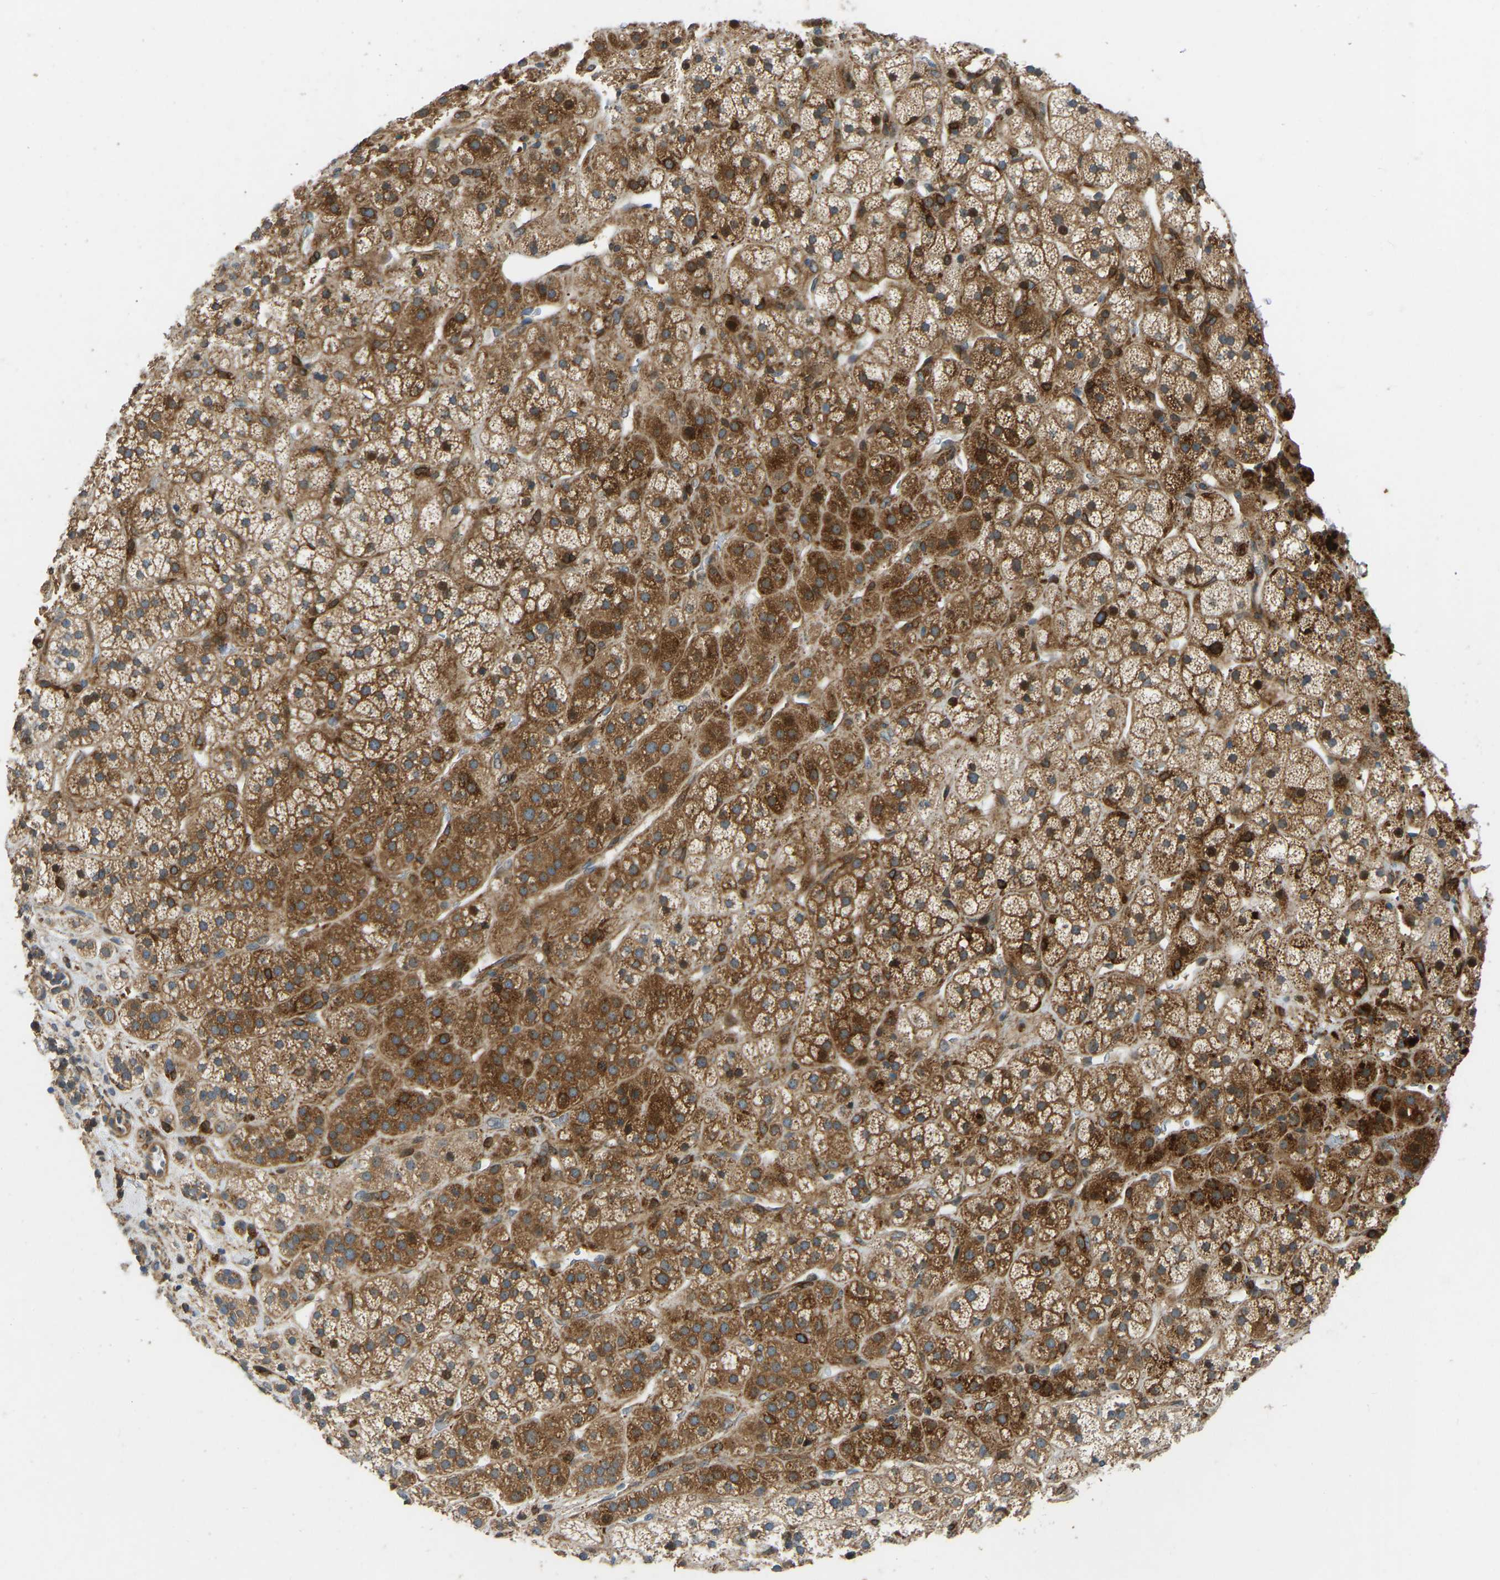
{"staining": {"intensity": "moderate", "quantity": ">75%", "location": "cytoplasmic/membranous"}, "tissue": "adrenal gland", "cell_type": "Glandular cells", "image_type": "normal", "snomed": [{"axis": "morphology", "description": "Normal tissue, NOS"}, {"axis": "topography", "description": "Adrenal gland"}], "caption": "The micrograph reveals immunohistochemical staining of unremarkable adrenal gland. There is moderate cytoplasmic/membranous positivity is present in approximately >75% of glandular cells.", "gene": "OS9", "patient": {"sex": "male", "age": 56}}